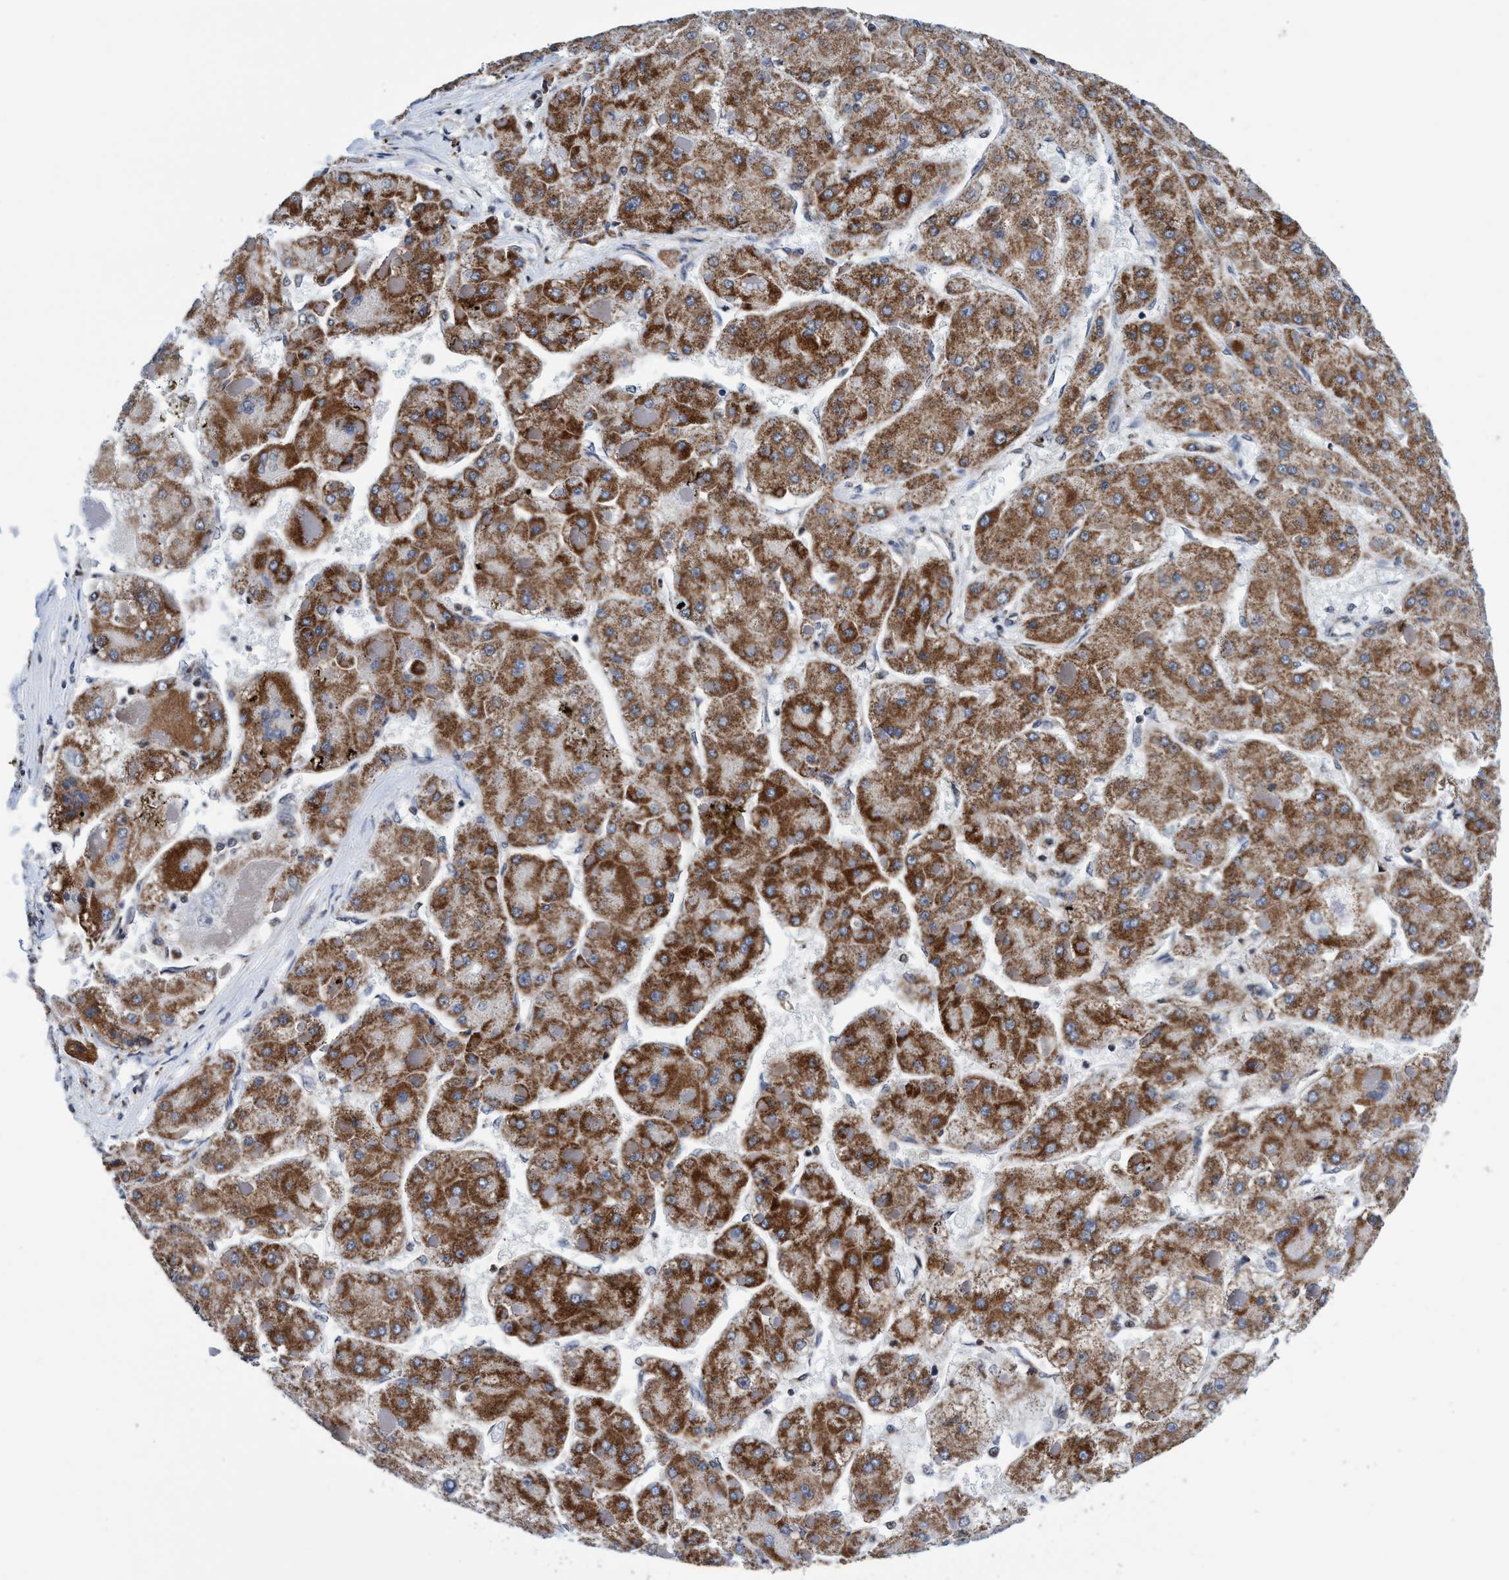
{"staining": {"intensity": "moderate", "quantity": ">75%", "location": "cytoplasmic/membranous"}, "tissue": "liver cancer", "cell_type": "Tumor cells", "image_type": "cancer", "snomed": [{"axis": "morphology", "description": "Carcinoma, Hepatocellular, NOS"}, {"axis": "topography", "description": "Liver"}], "caption": "Immunohistochemistry of liver hepatocellular carcinoma exhibits medium levels of moderate cytoplasmic/membranous expression in about >75% of tumor cells.", "gene": "AGAP2", "patient": {"sex": "female", "age": 73}}